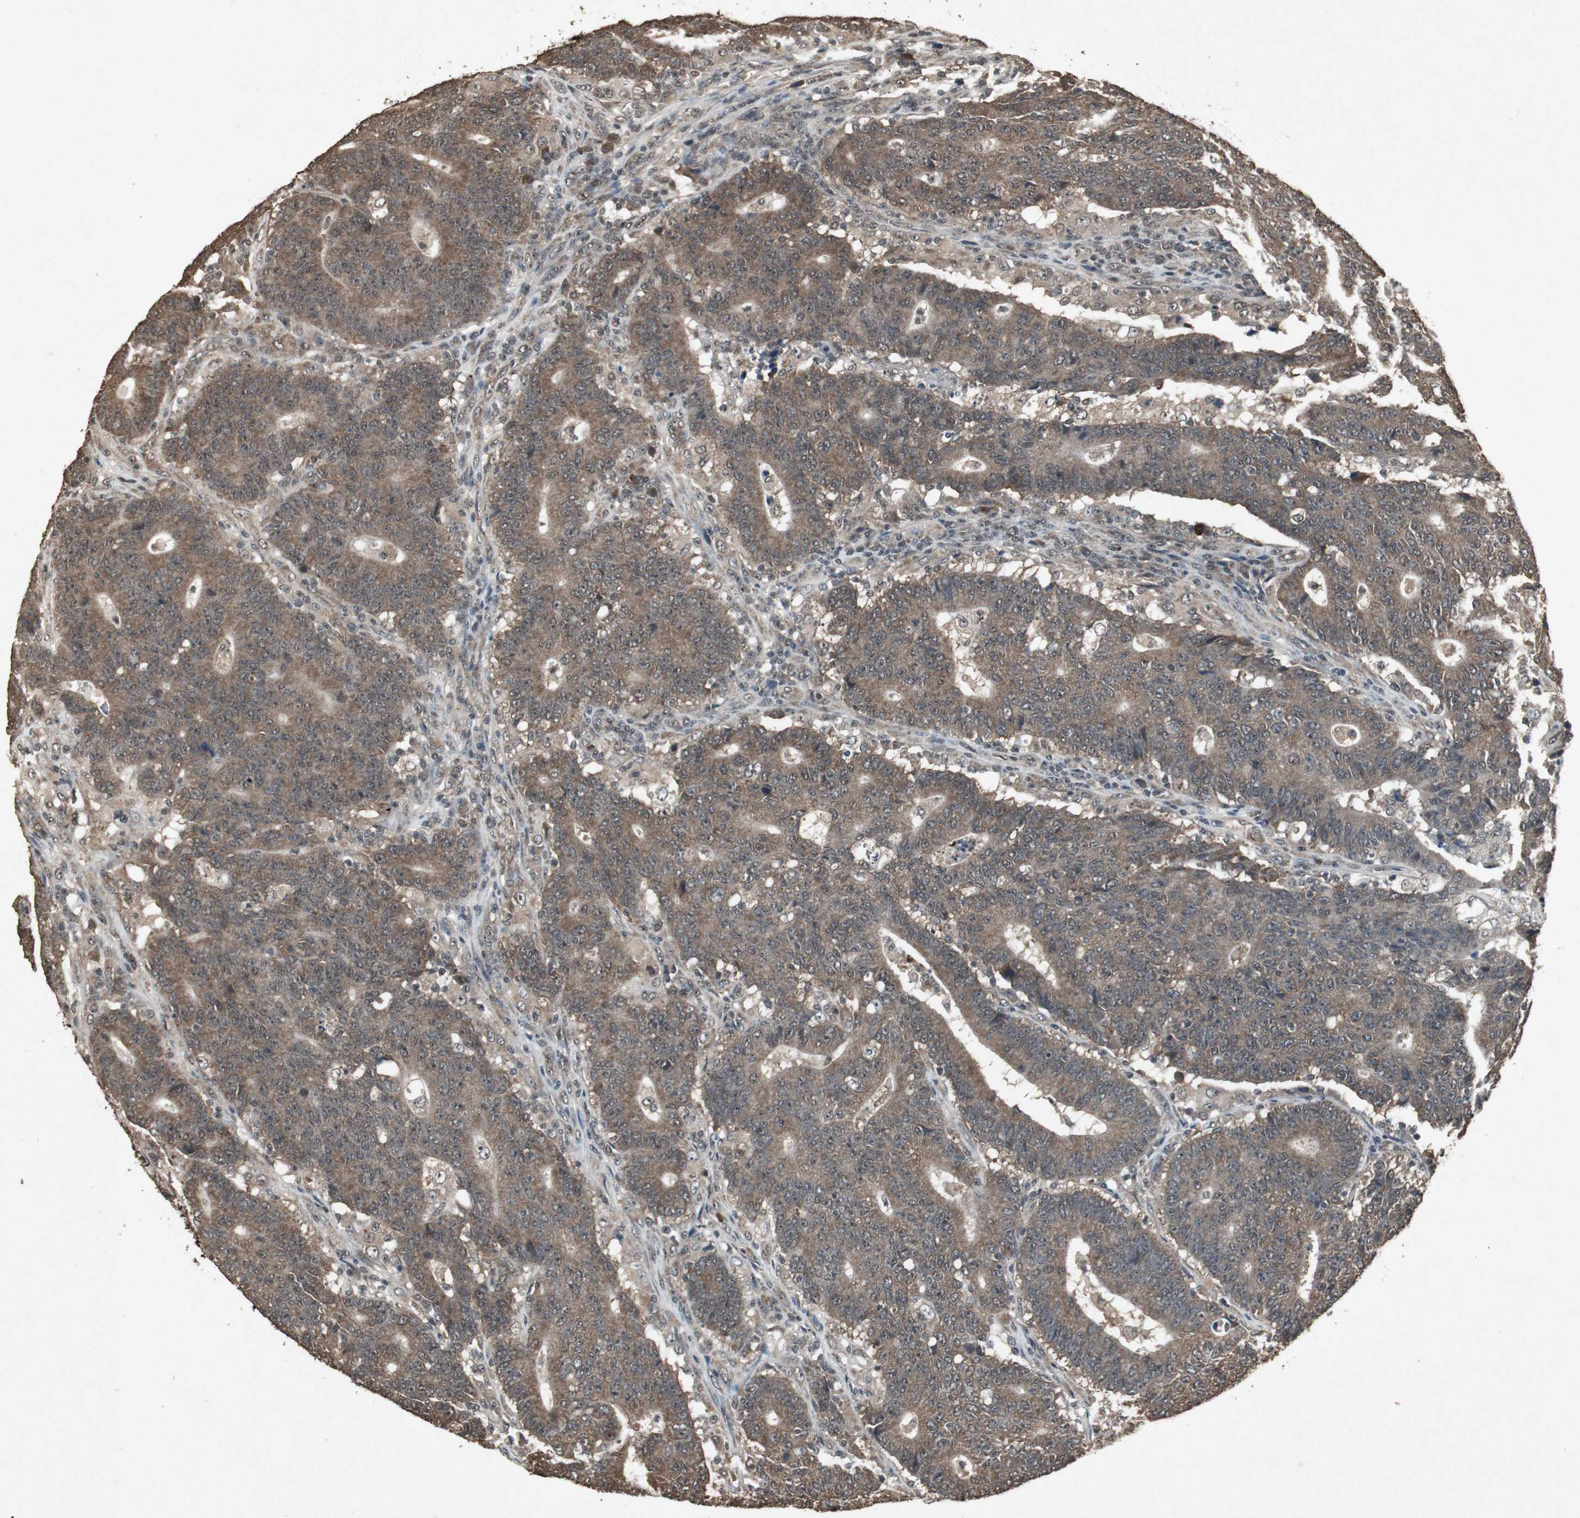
{"staining": {"intensity": "moderate", "quantity": ">75%", "location": "cytoplasmic/membranous,nuclear"}, "tissue": "colorectal cancer", "cell_type": "Tumor cells", "image_type": "cancer", "snomed": [{"axis": "morphology", "description": "Normal tissue, NOS"}, {"axis": "morphology", "description": "Adenocarcinoma, NOS"}, {"axis": "topography", "description": "Colon"}], "caption": "The photomicrograph displays staining of colorectal cancer (adenocarcinoma), revealing moderate cytoplasmic/membranous and nuclear protein positivity (brown color) within tumor cells.", "gene": "EMX1", "patient": {"sex": "female", "age": 75}}